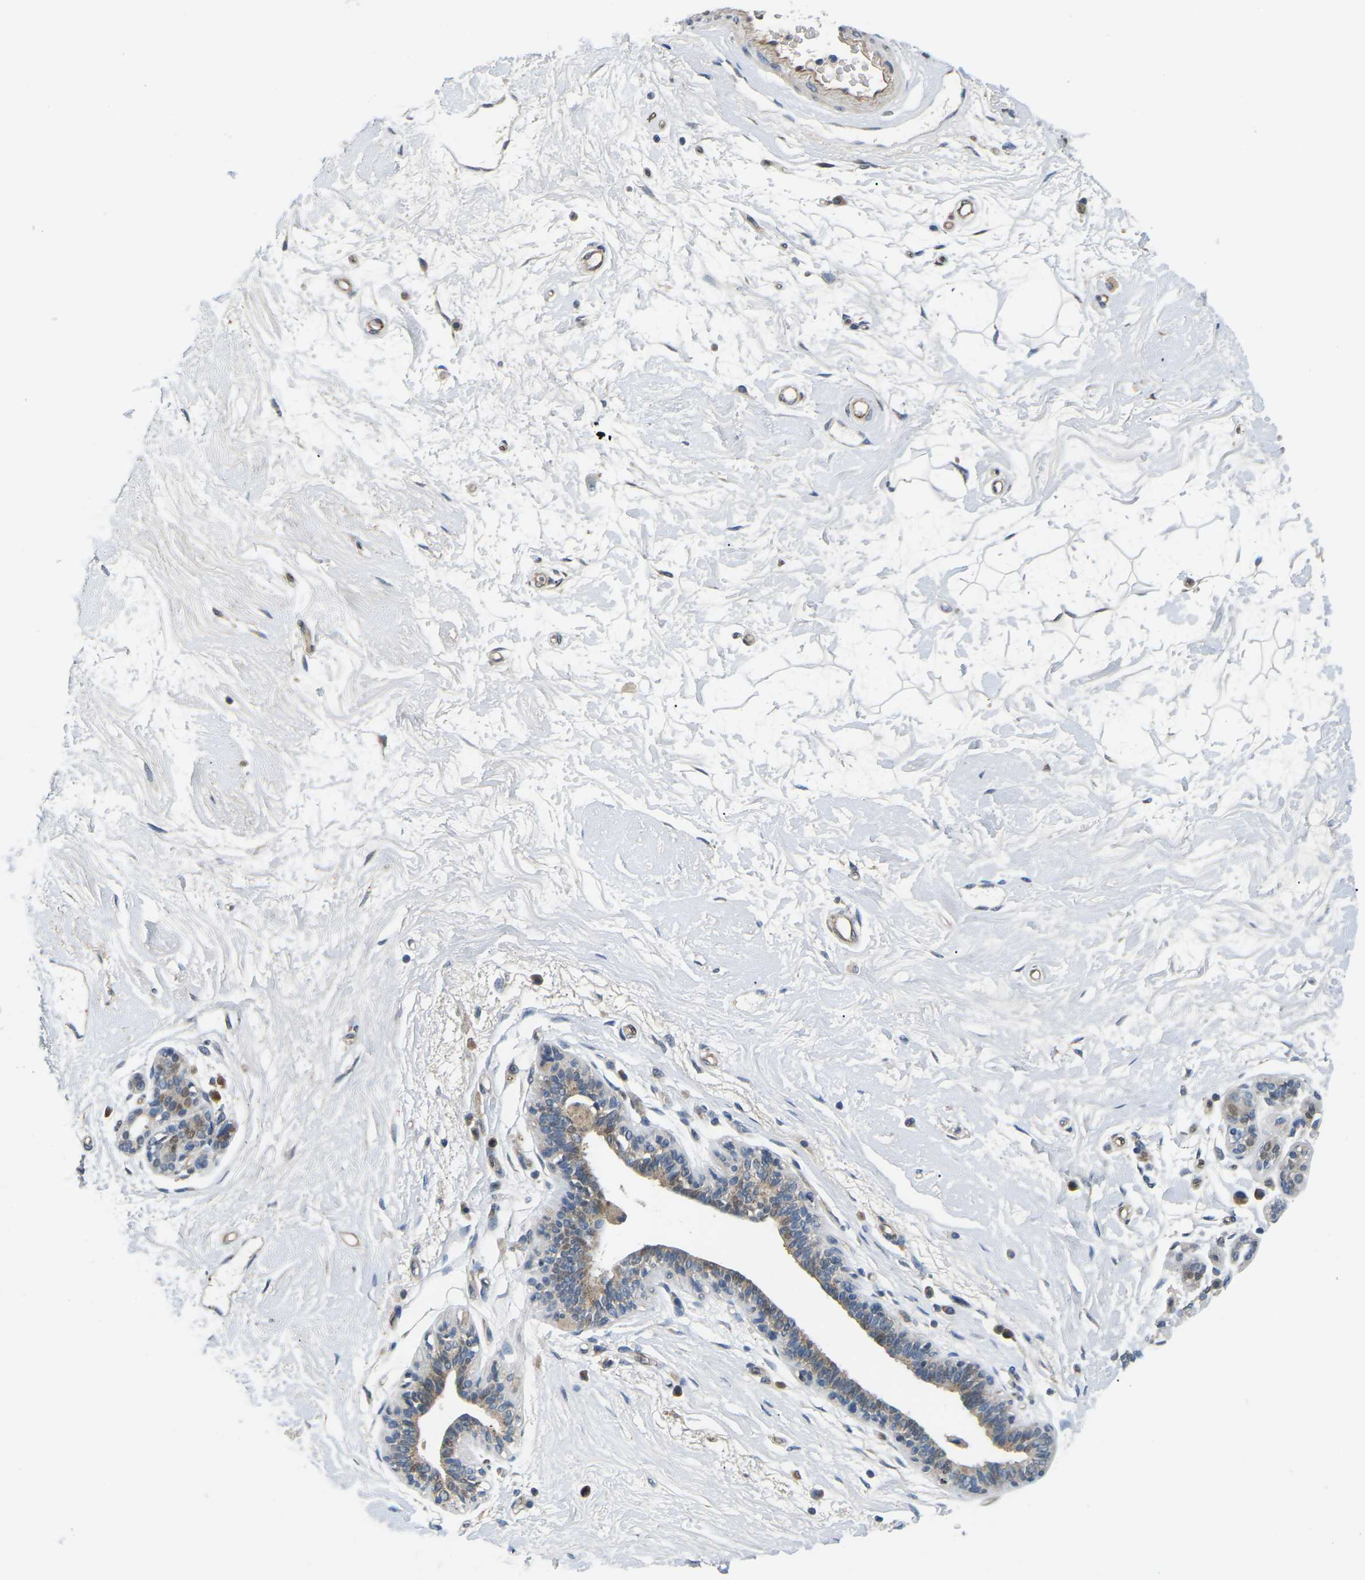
{"staining": {"intensity": "negative", "quantity": "none", "location": "none"}, "tissue": "breast", "cell_type": "Adipocytes", "image_type": "normal", "snomed": [{"axis": "morphology", "description": "Normal tissue, NOS"}, {"axis": "morphology", "description": "Lobular carcinoma"}, {"axis": "topography", "description": "Breast"}], "caption": "The micrograph displays no significant expression in adipocytes of breast. (Brightfield microscopy of DAB (3,3'-diaminobenzidine) immunohistochemistry (IHC) at high magnification).", "gene": "ERBB4", "patient": {"sex": "female", "age": 59}}